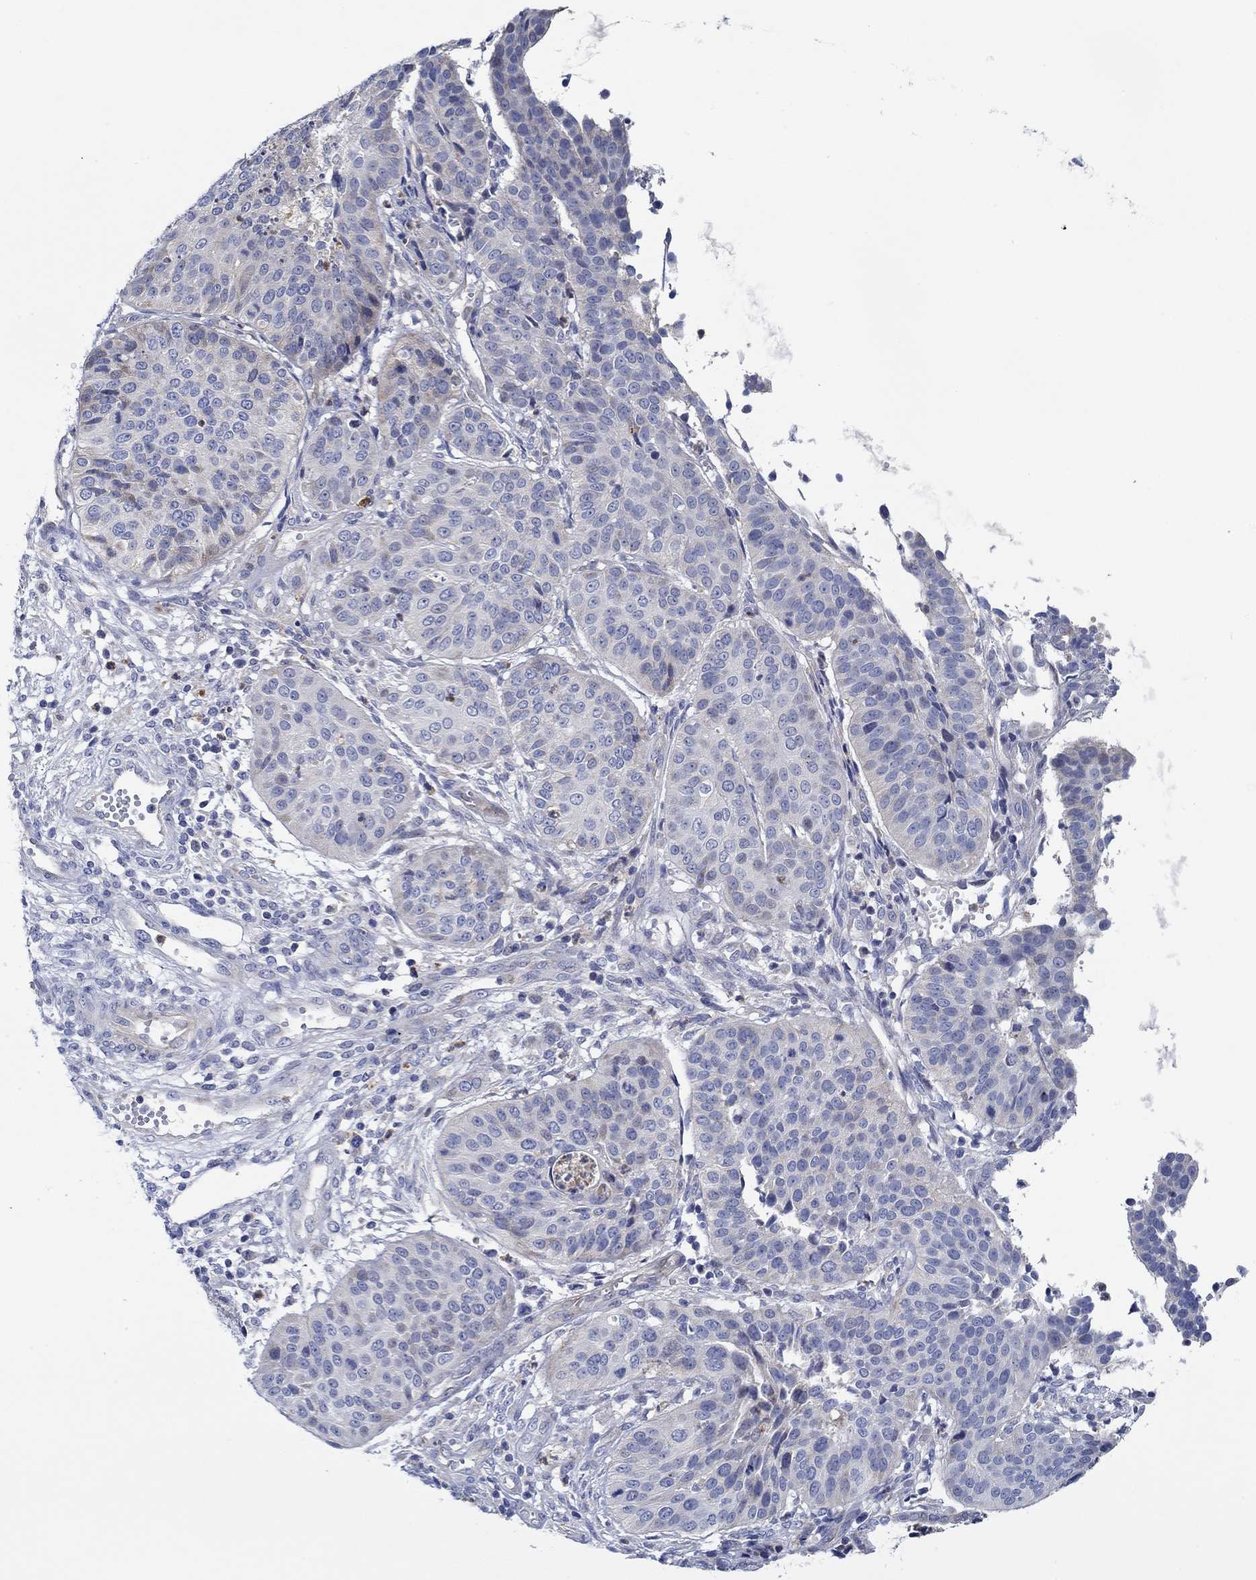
{"staining": {"intensity": "negative", "quantity": "none", "location": "none"}, "tissue": "cervical cancer", "cell_type": "Tumor cells", "image_type": "cancer", "snomed": [{"axis": "morphology", "description": "Normal tissue, NOS"}, {"axis": "morphology", "description": "Squamous cell carcinoma, NOS"}, {"axis": "topography", "description": "Cervix"}], "caption": "Immunohistochemistry (IHC) photomicrograph of cervical squamous cell carcinoma stained for a protein (brown), which exhibits no staining in tumor cells.", "gene": "CFAP61", "patient": {"sex": "female", "age": 39}}